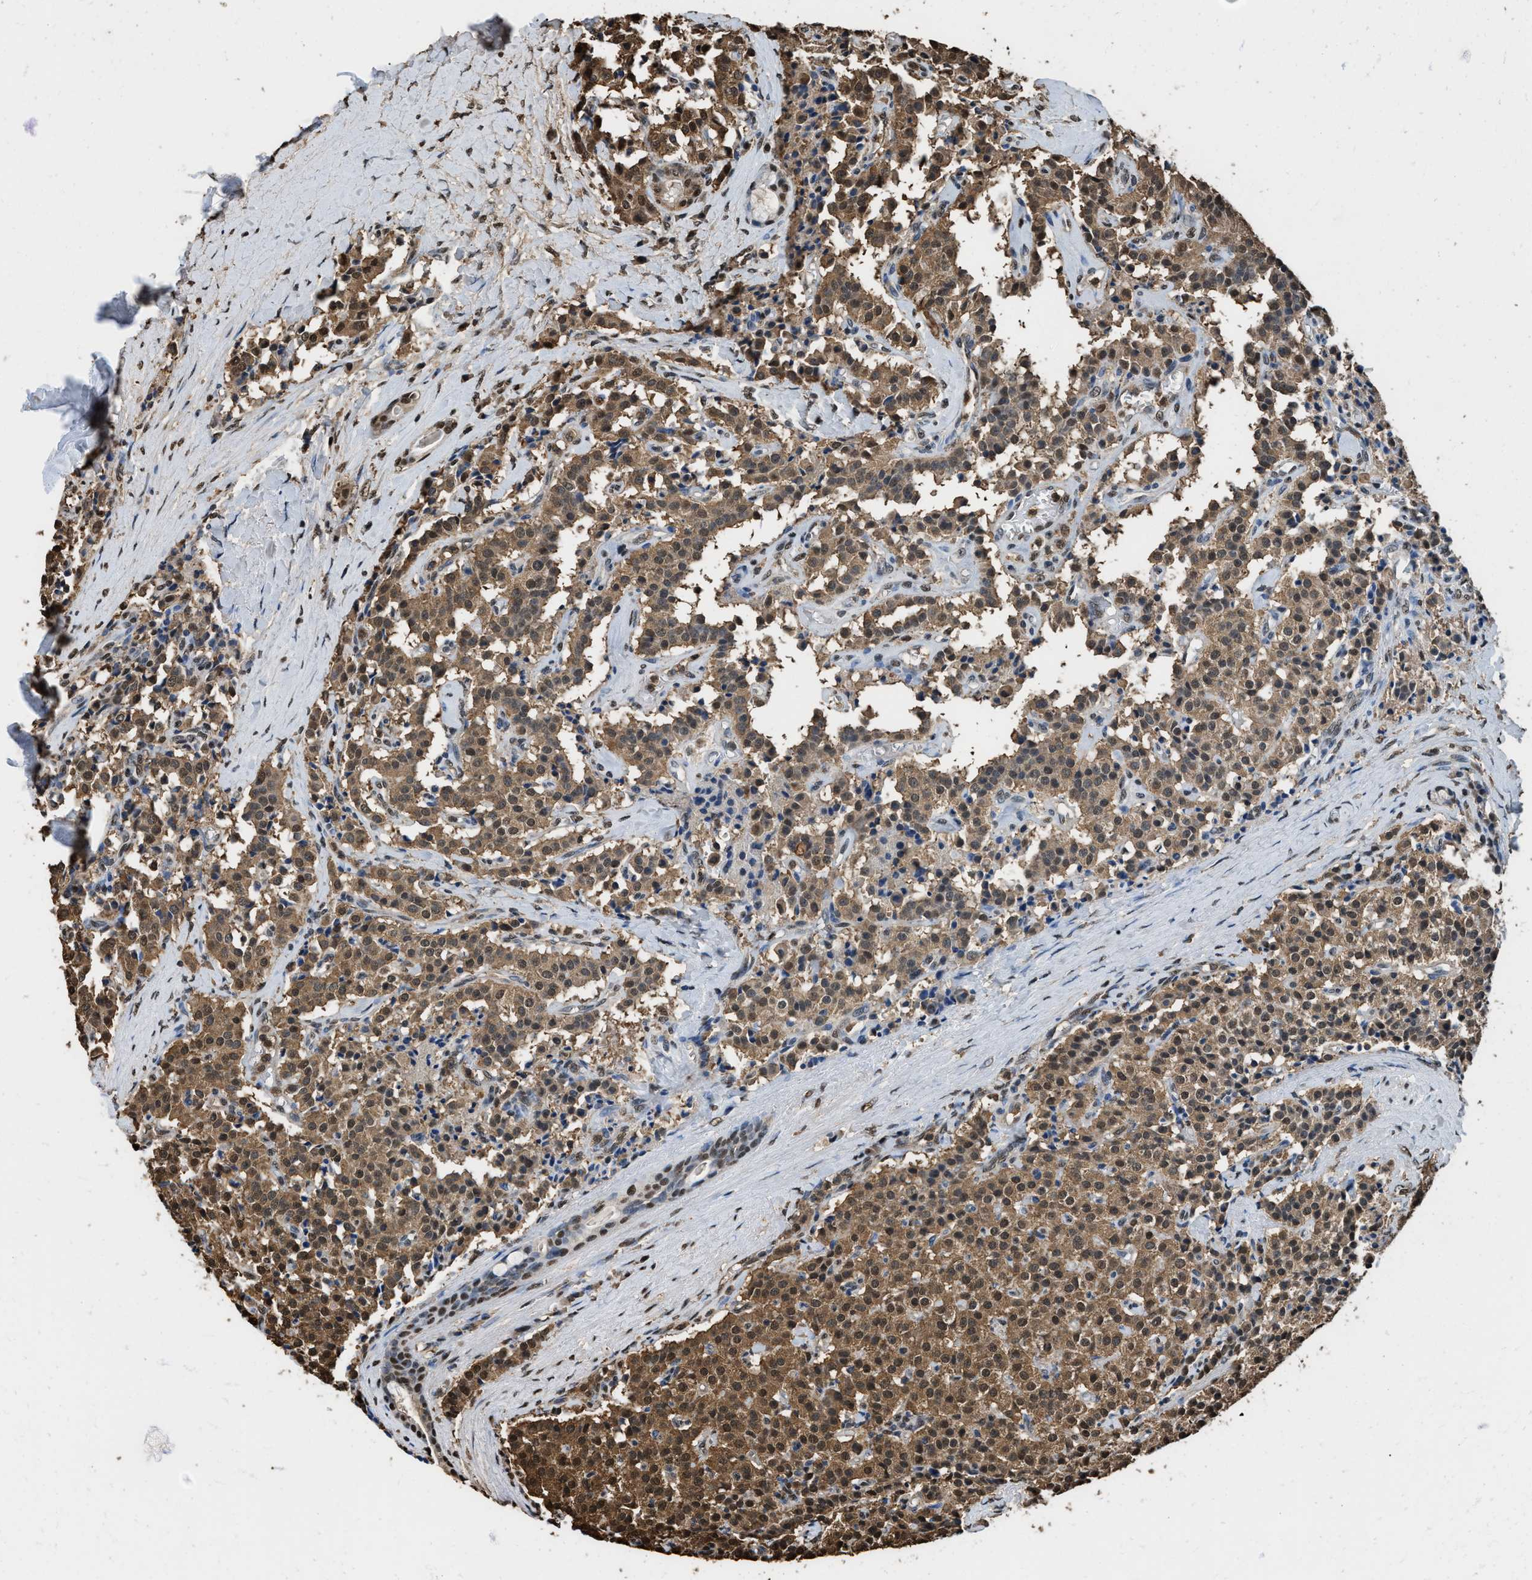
{"staining": {"intensity": "moderate", "quantity": ">75%", "location": "cytoplasmic/membranous,nuclear"}, "tissue": "carcinoid", "cell_type": "Tumor cells", "image_type": "cancer", "snomed": [{"axis": "morphology", "description": "Carcinoid, malignant, NOS"}, {"axis": "topography", "description": "Lung"}], "caption": "Protein positivity by immunohistochemistry (IHC) displays moderate cytoplasmic/membranous and nuclear staining in approximately >75% of tumor cells in malignant carcinoid. The staining is performed using DAB brown chromogen to label protein expression. The nuclei are counter-stained blue using hematoxylin.", "gene": "GAPDH", "patient": {"sex": "male", "age": 30}}